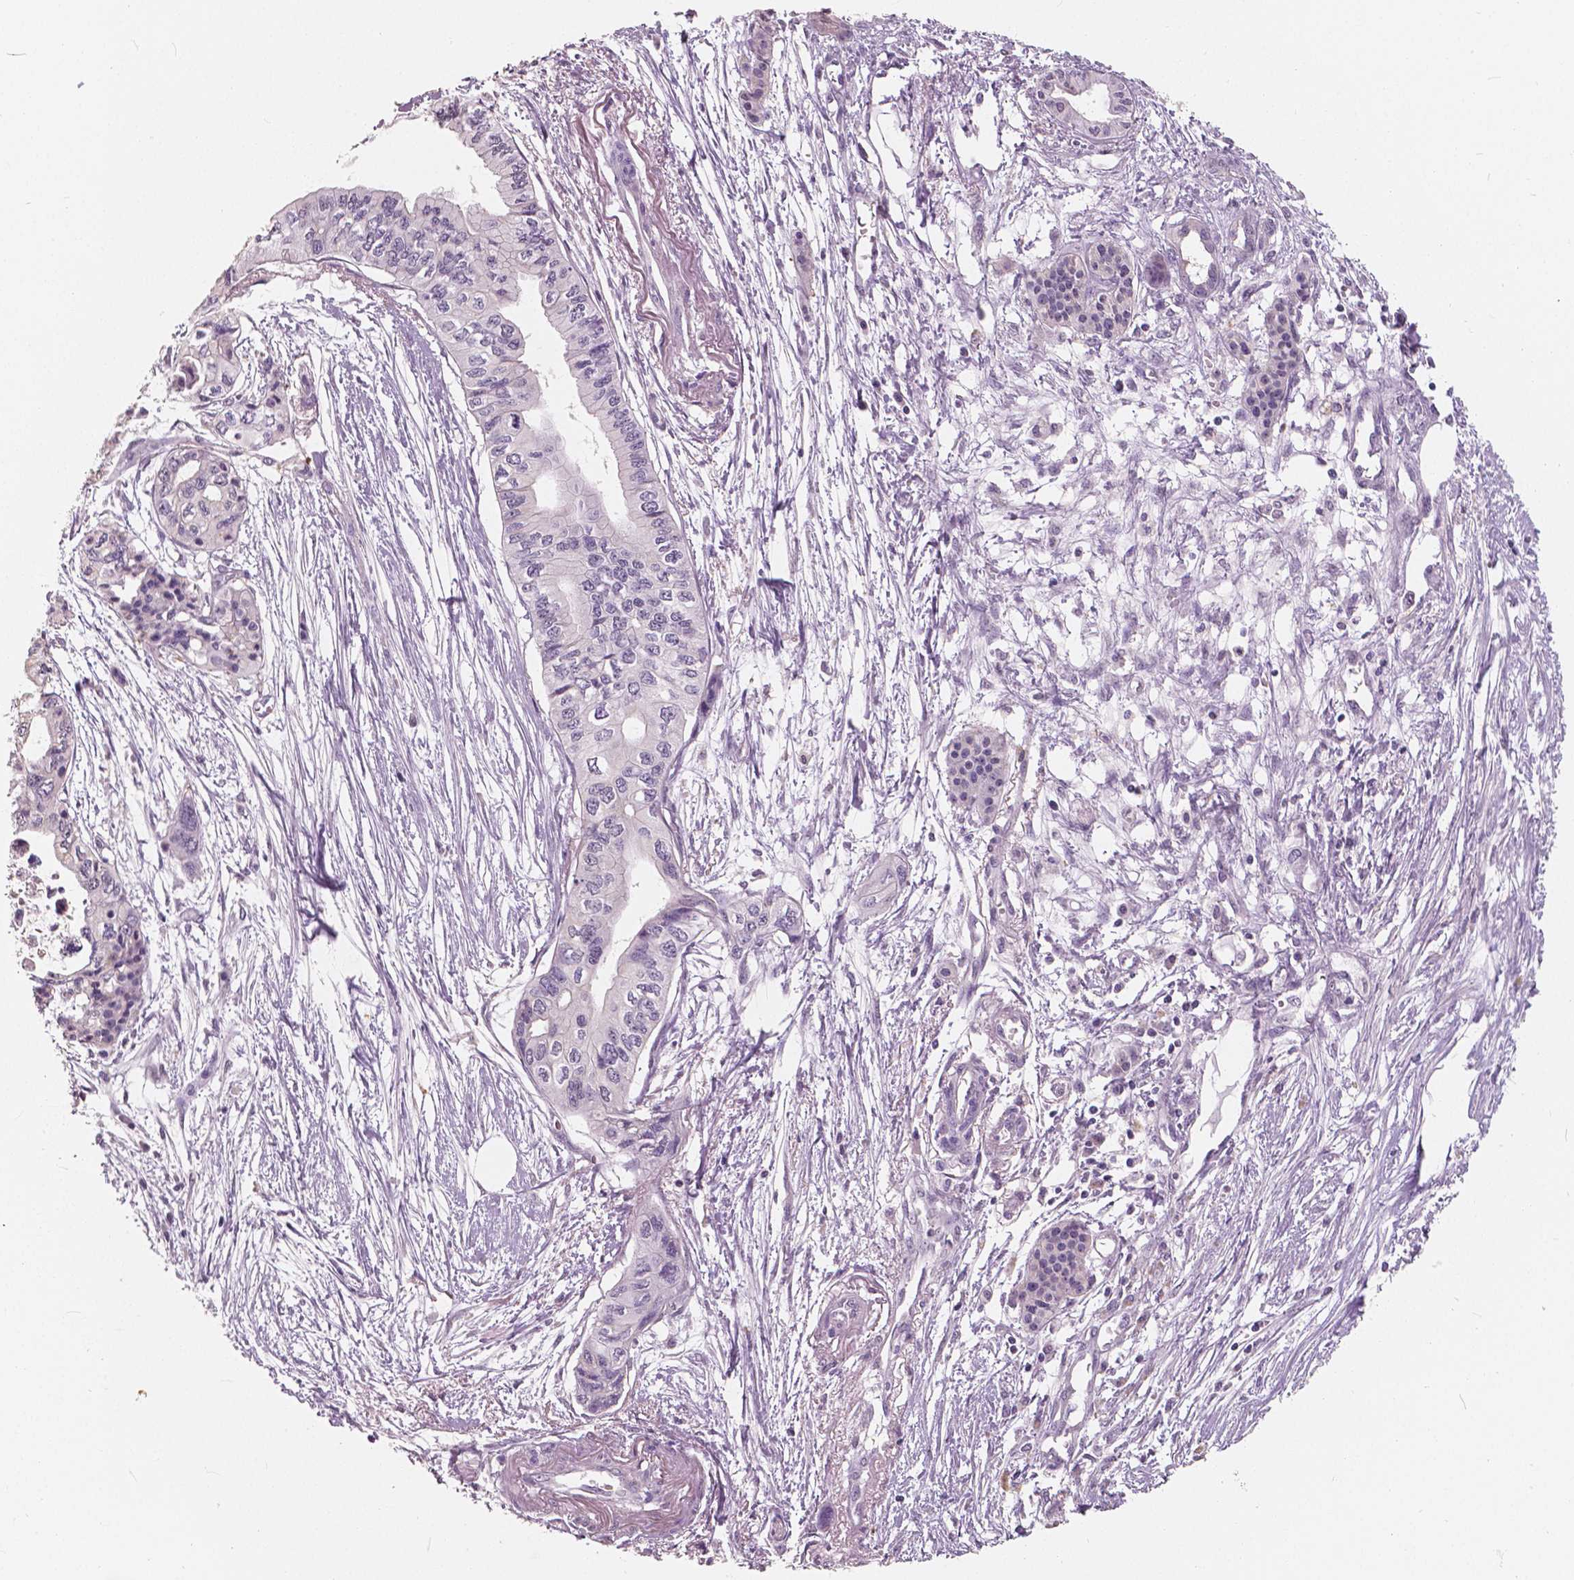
{"staining": {"intensity": "negative", "quantity": "none", "location": "none"}, "tissue": "pancreatic cancer", "cell_type": "Tumor cells", "image_type": "cancer", "snomed": [{"axis": "morphology", "description": "Adenocarcinoma, NOS"}, {"axis": "topography", "description": "Pancreas"}], "caption": "This is an IHC image of human pancreatic cancer. There is no expression in tumor cells.", "gene": "SAT2", "patient": {"sex": "female", "age": 76}}